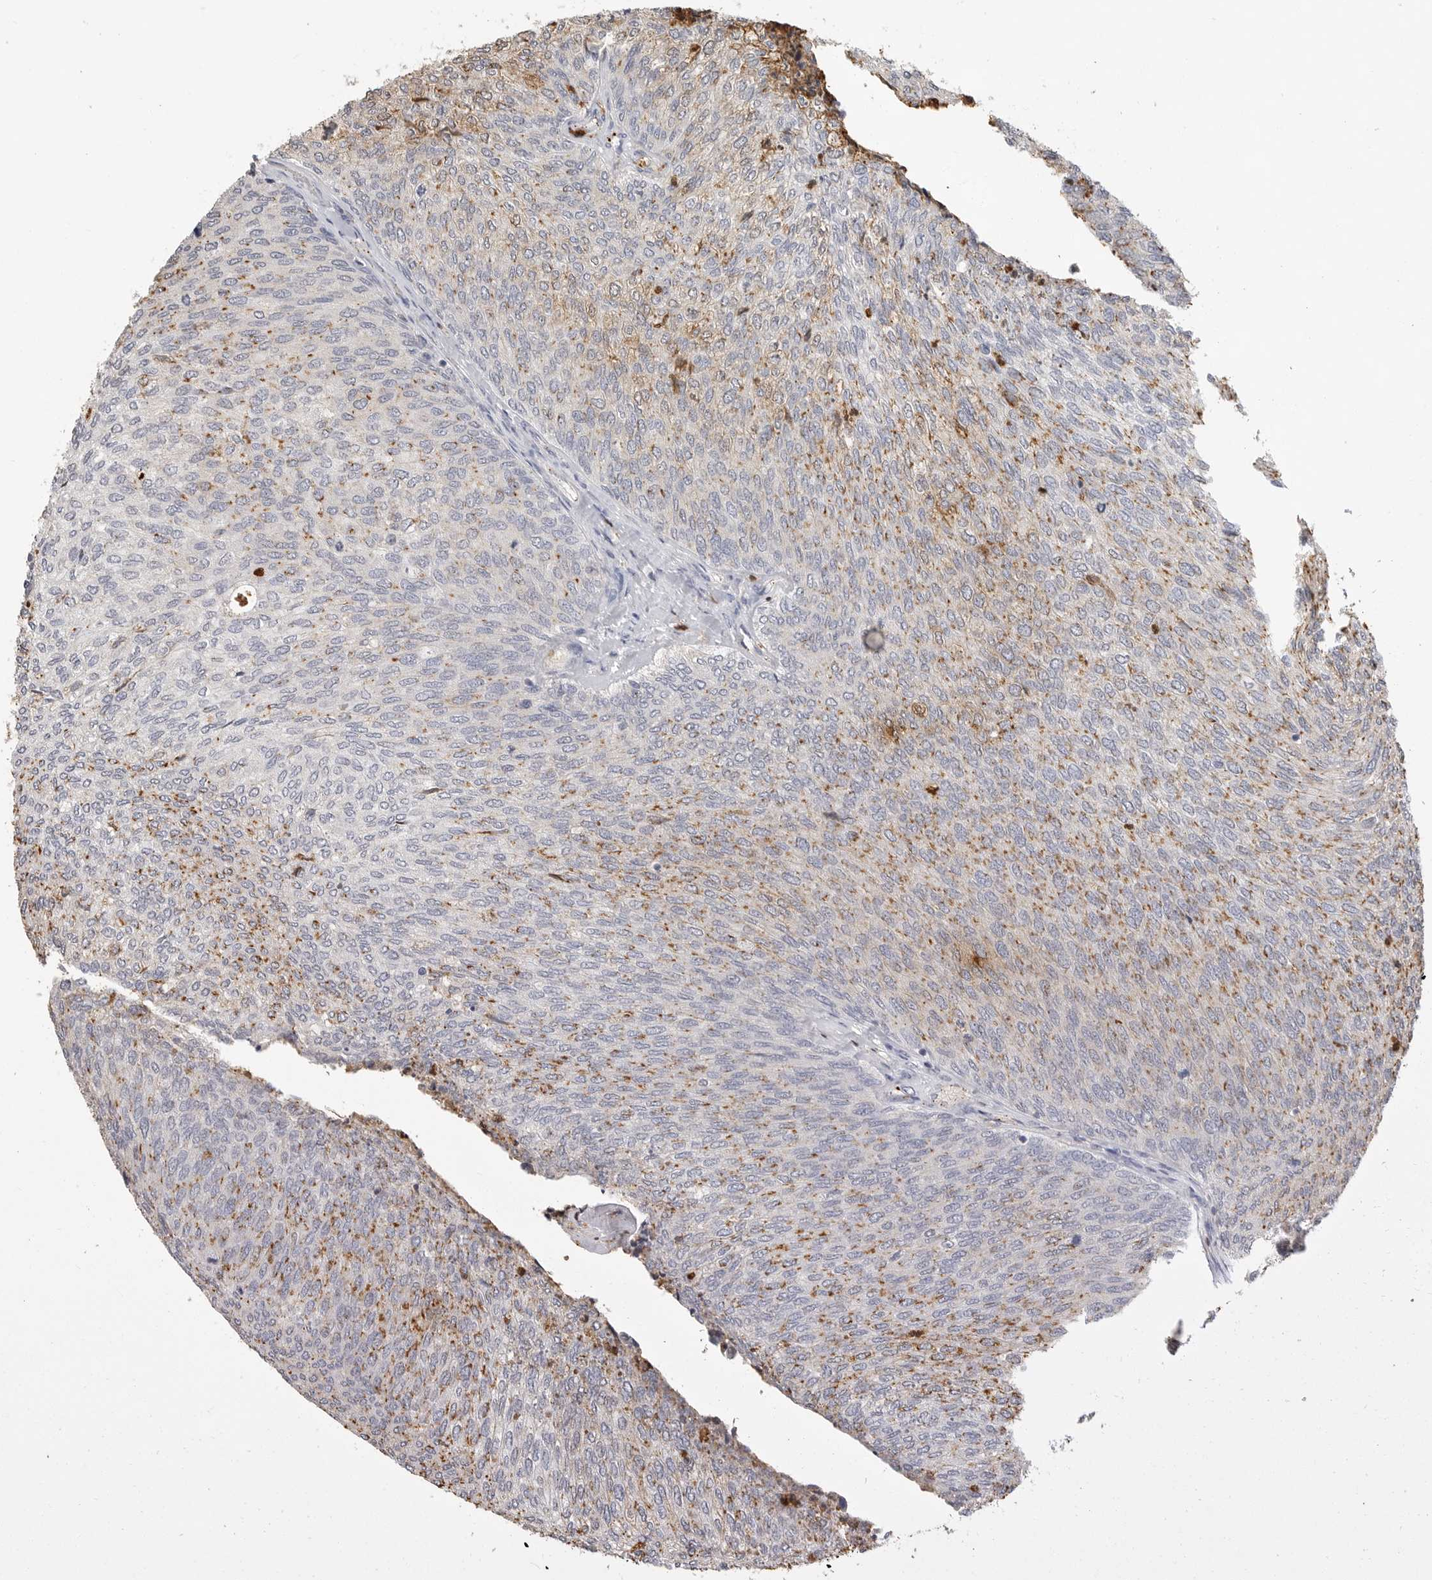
{"staining": {"intensity": "moderate", "quantity": "25%-75%", "location": "cytoplasmic/membranous"}, "tissue": "urothelial cancer", "cell_type": "Tumor cells", "image_type": "cancer", "snomed": [{"axis": "morphology", "description": "Urothelial carcinoma, Low grade"}, {"axis": "topography", "description": "Urinary bladder"}], "caption": "Tumor cells demonstrate medium levels of moderate cytoplasmic/membranous staining in approximately 25%-75% of cells in low-grade urothelial carcinoma. The protein is stained brown, and the nuclei are stained in blue (DAB IHC with brightfield microscopy, high magnification).", "gene": "LTBR", "patient": {"sex": "female", "age": 79}}